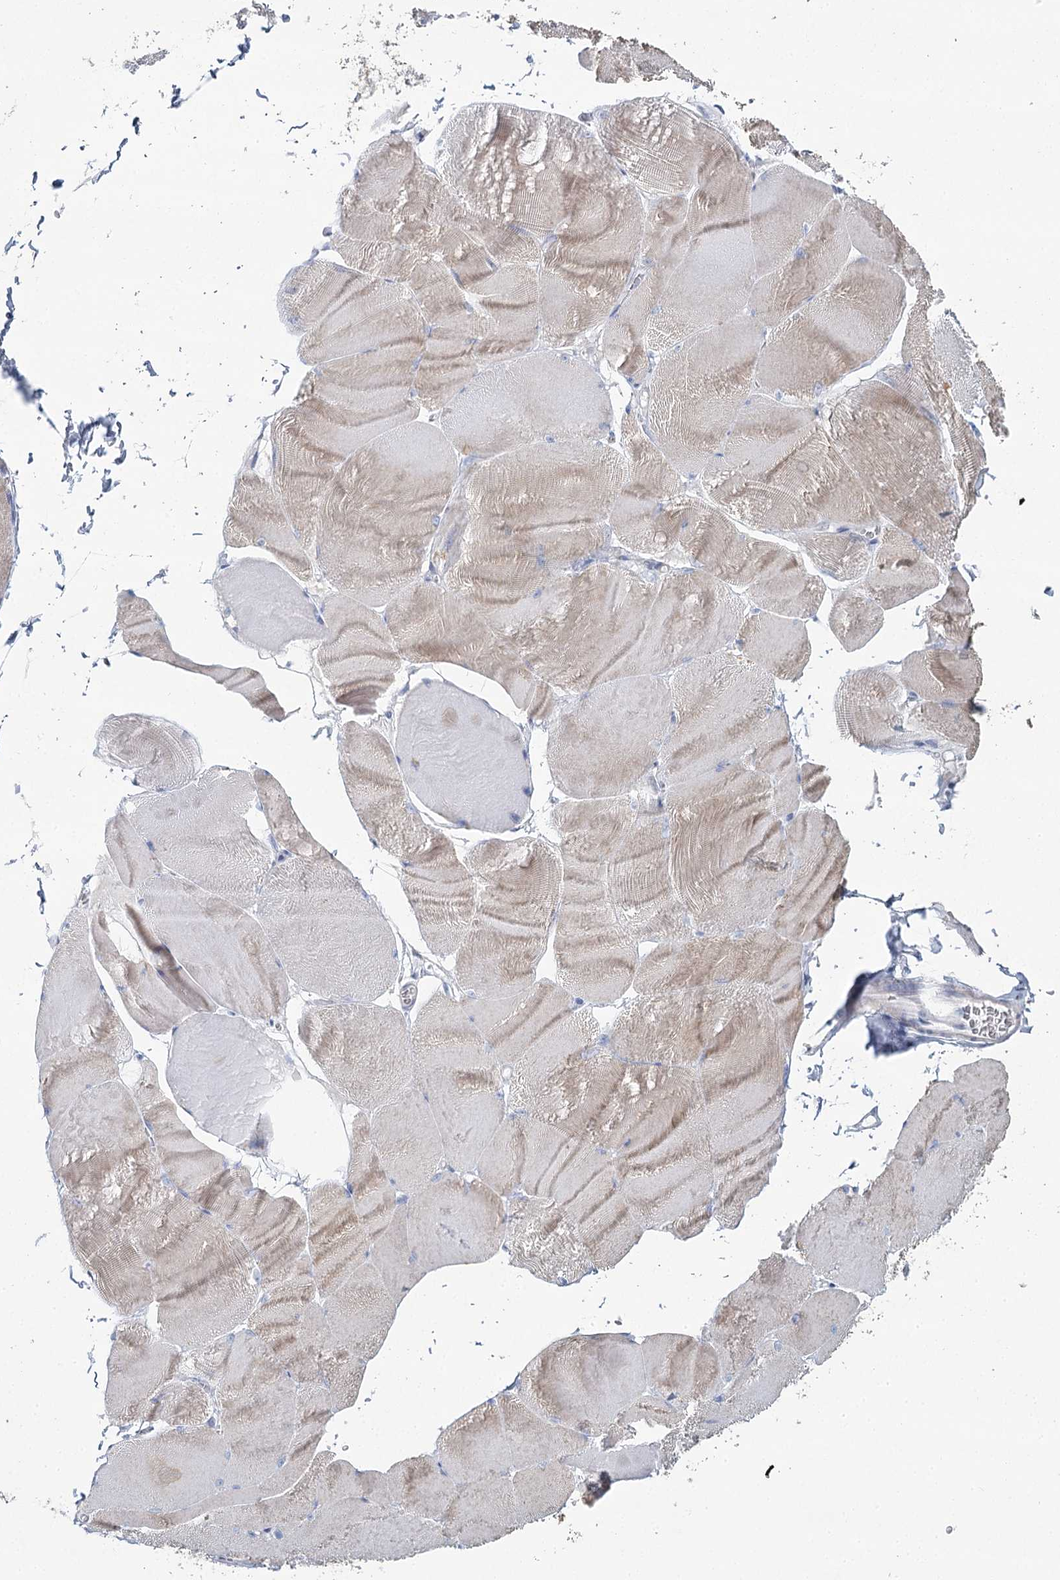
{"staining": {"intensity": "weak", "quantity": "25%-75%", "location": "cytoplasmic/membranous"}, "tissue": "skeletal muscle", "cell_type": "Myocytes", "image_type": "normal", "snomed": [{"axis": "morphology", "description": "Normal tissue, NOS"}, {"axis": "morphology", "description": "Basal cell carcinoma"}, {"axis": "topography", "description": "Skeletal muscle"}], "caption": "Benign skeletal muscle exhibits weak cytoplasmic/membranous positivity in approximately 25%-75% of myocytes.", "gene": "IGSF3", "patient": {"sex": "female", "age": 64}}